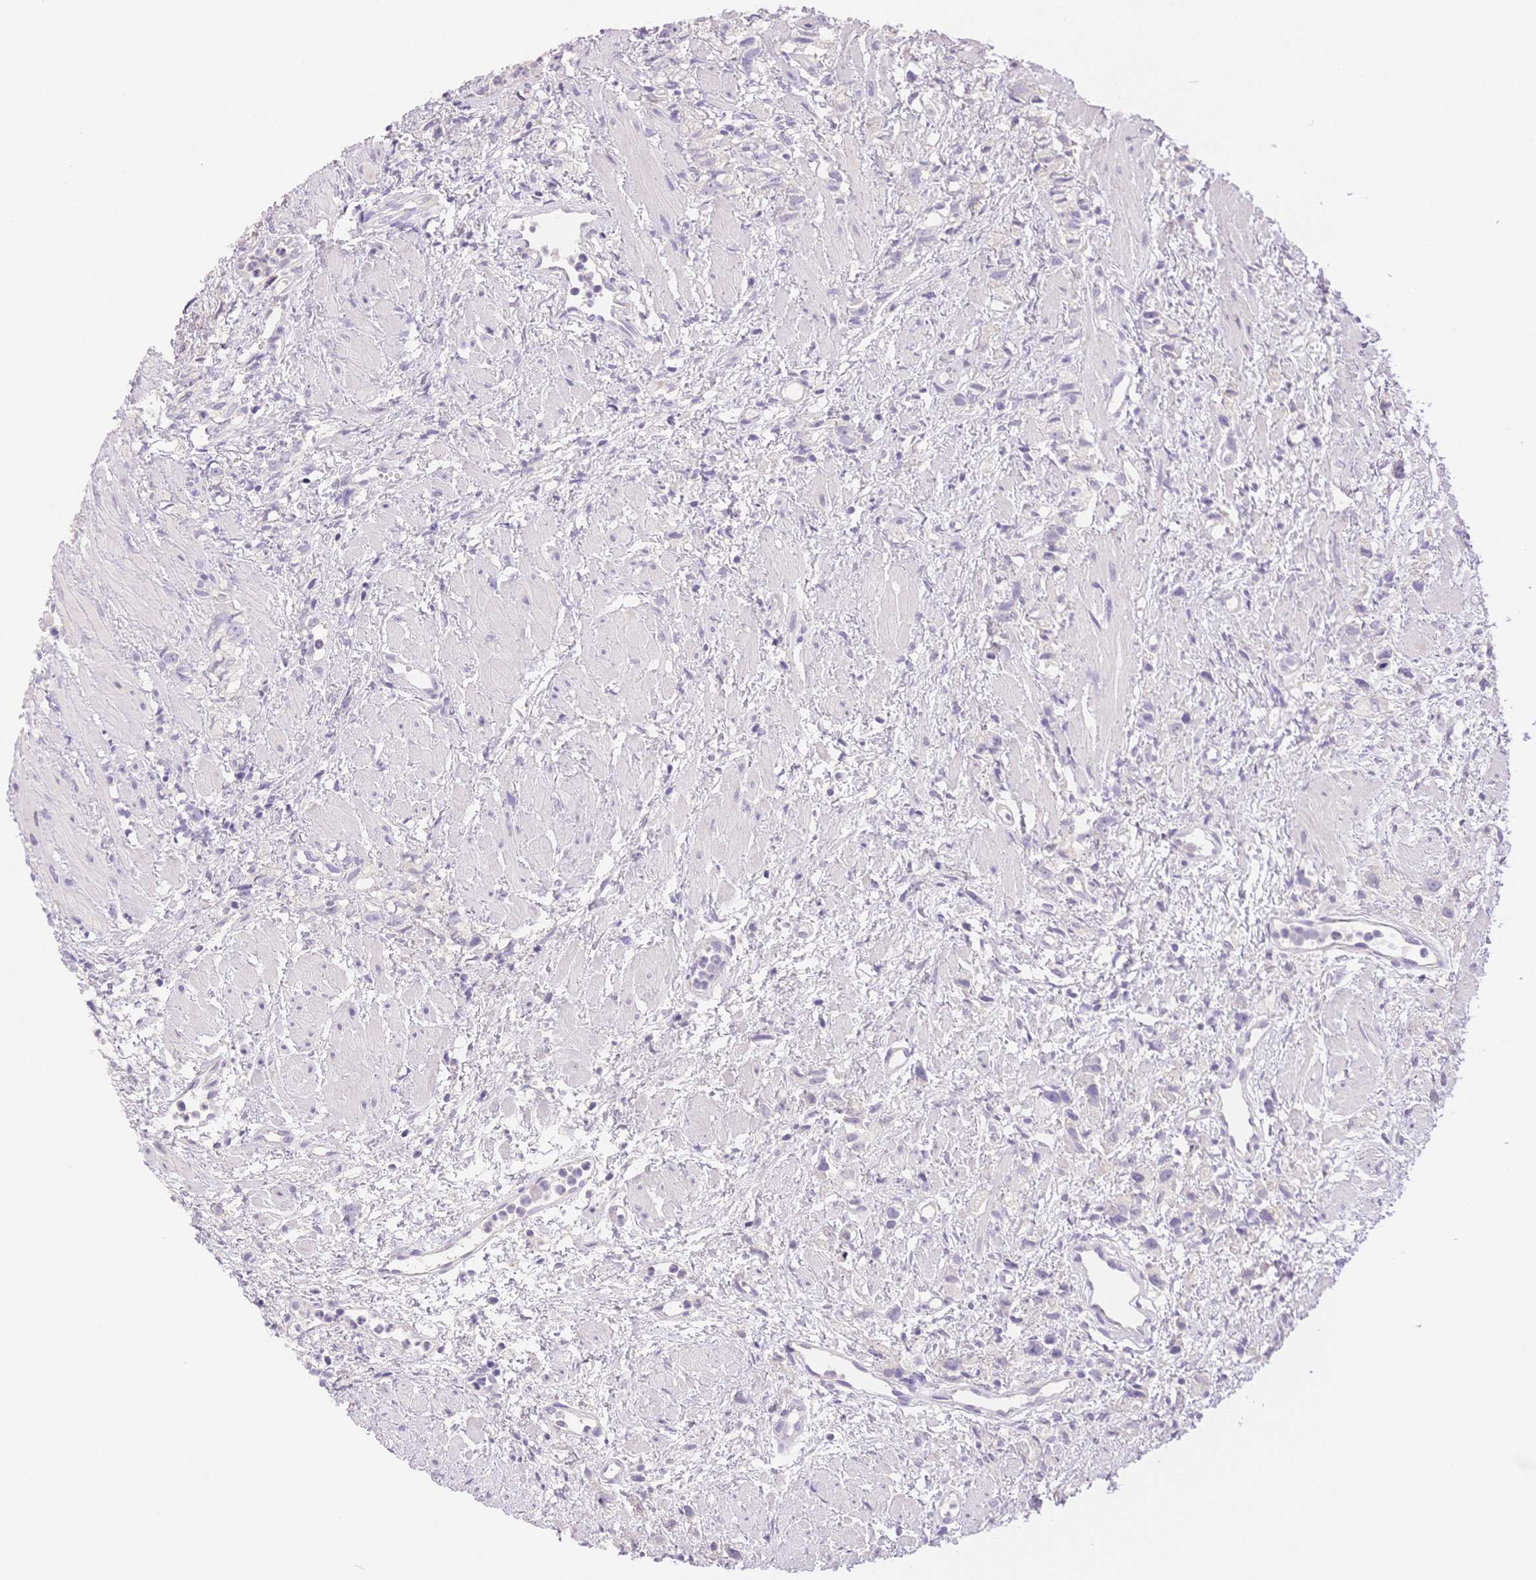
{"staining": {"intensity": "negative", "quantity": "none", "location": "none"}, "tissue": "prostate cancer", "cell_type": "Tumor cells", "image_type": "cancer", "snomed": [{"axis": "morphology", "description": "Adenocarcinoma, High grade"}, {"axis": "topography", "description": "Prostate"}], "caption": "IHC of human high-grade adenocarcinoma (prostate) demonstrates no expression in tumor cells.", "gene": "MYOM1", "patient": {"sex": "male", "age": 75}}